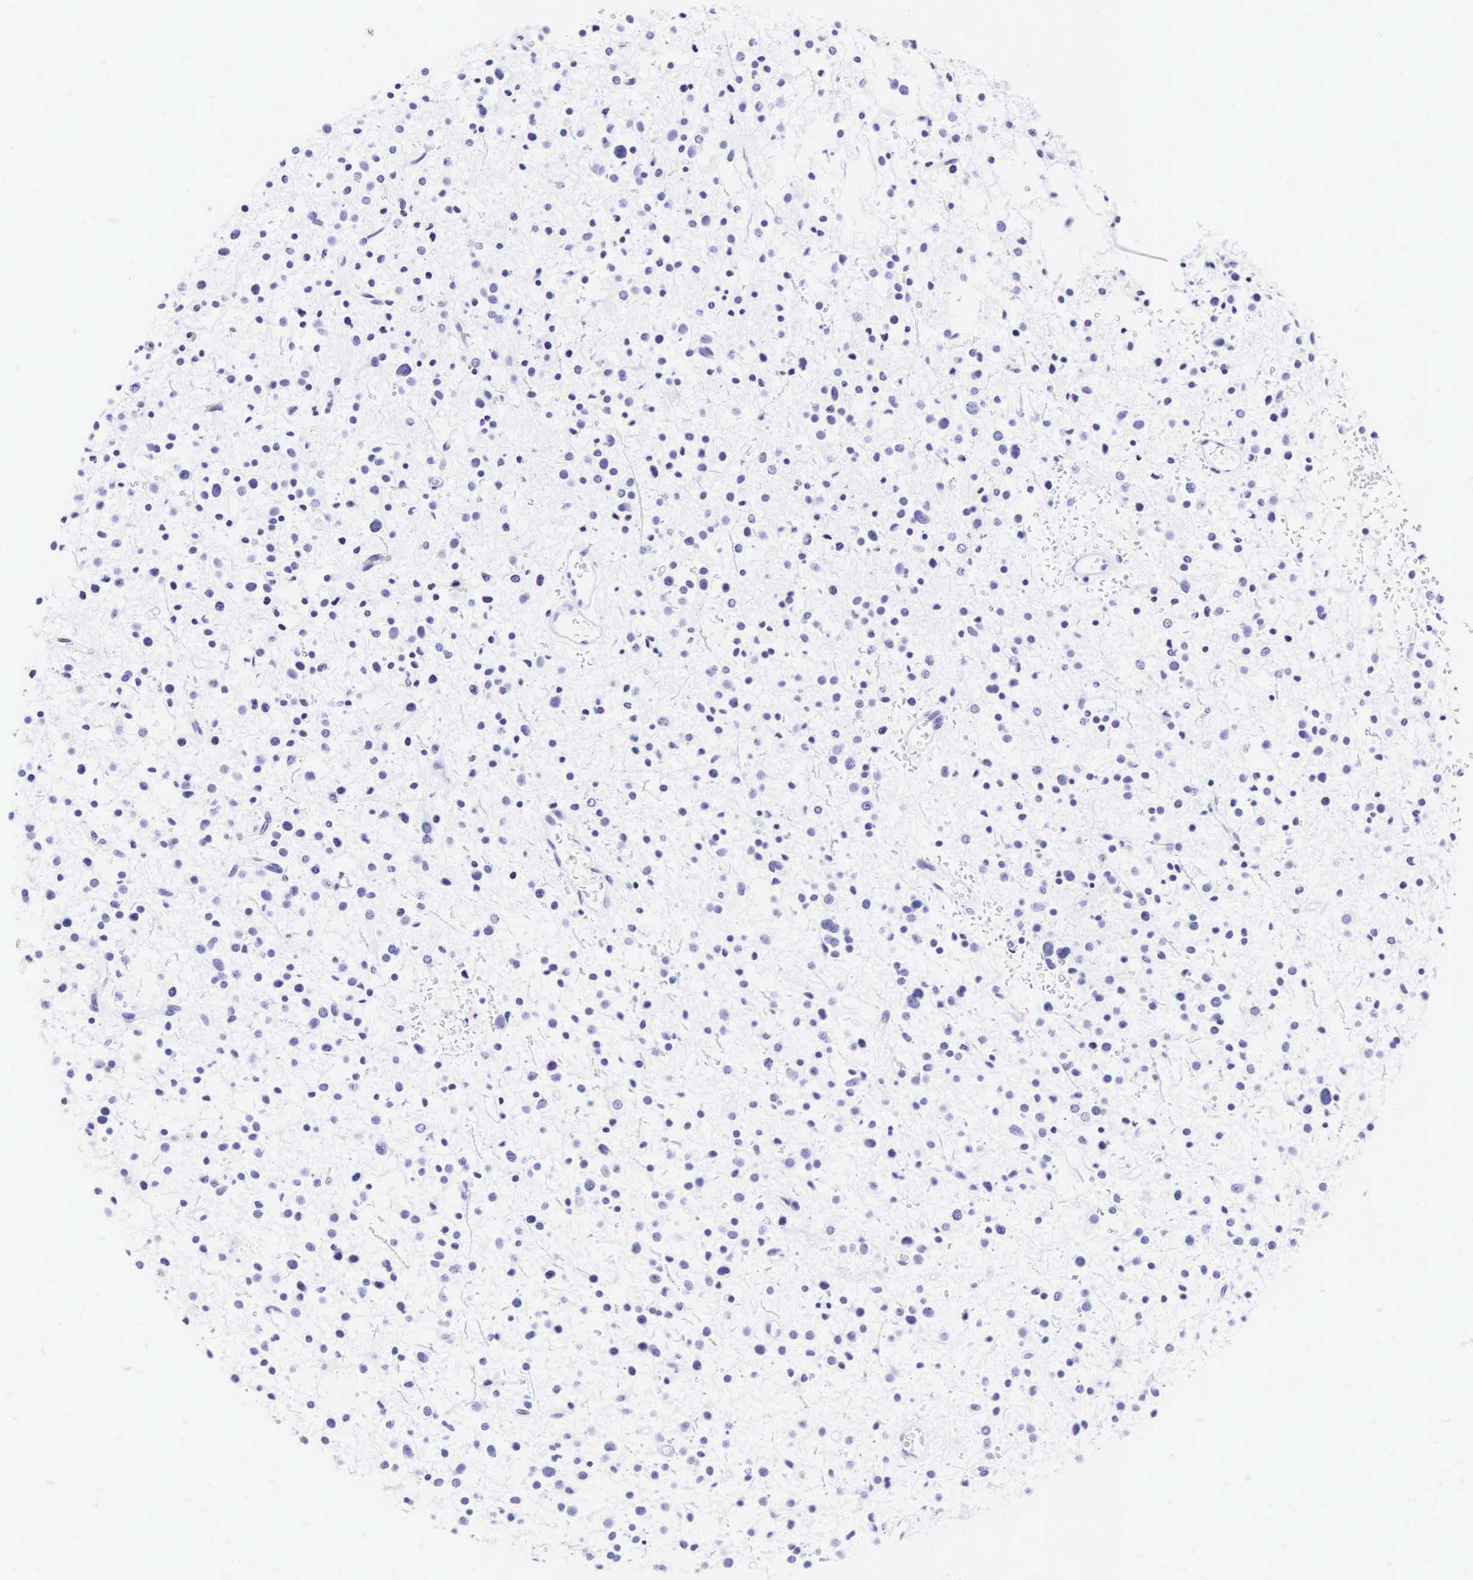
{"staining": {"intensity": "negative", "quantity": "none", "location": "none"}, "tissue": "glioma", "cell_type": "Tumor cells", "image_type": "cancer", "snomed": [{"axis": "morphology", "description": "Glioma, malignant, Low grade"}, {"axis": "topography", "description": "Brain"}], "caption": "Malignant glioma (low-grade) was stained to show a protein in brown. There is no significant staining in tumor cells. Brightfield microscopy of immunohistochemistry stained with DAB (brown) and hematoxylin (blue), captured at high magnification.", "gene": "KRT18", "patient": {"sex": "female", "age": 36}}